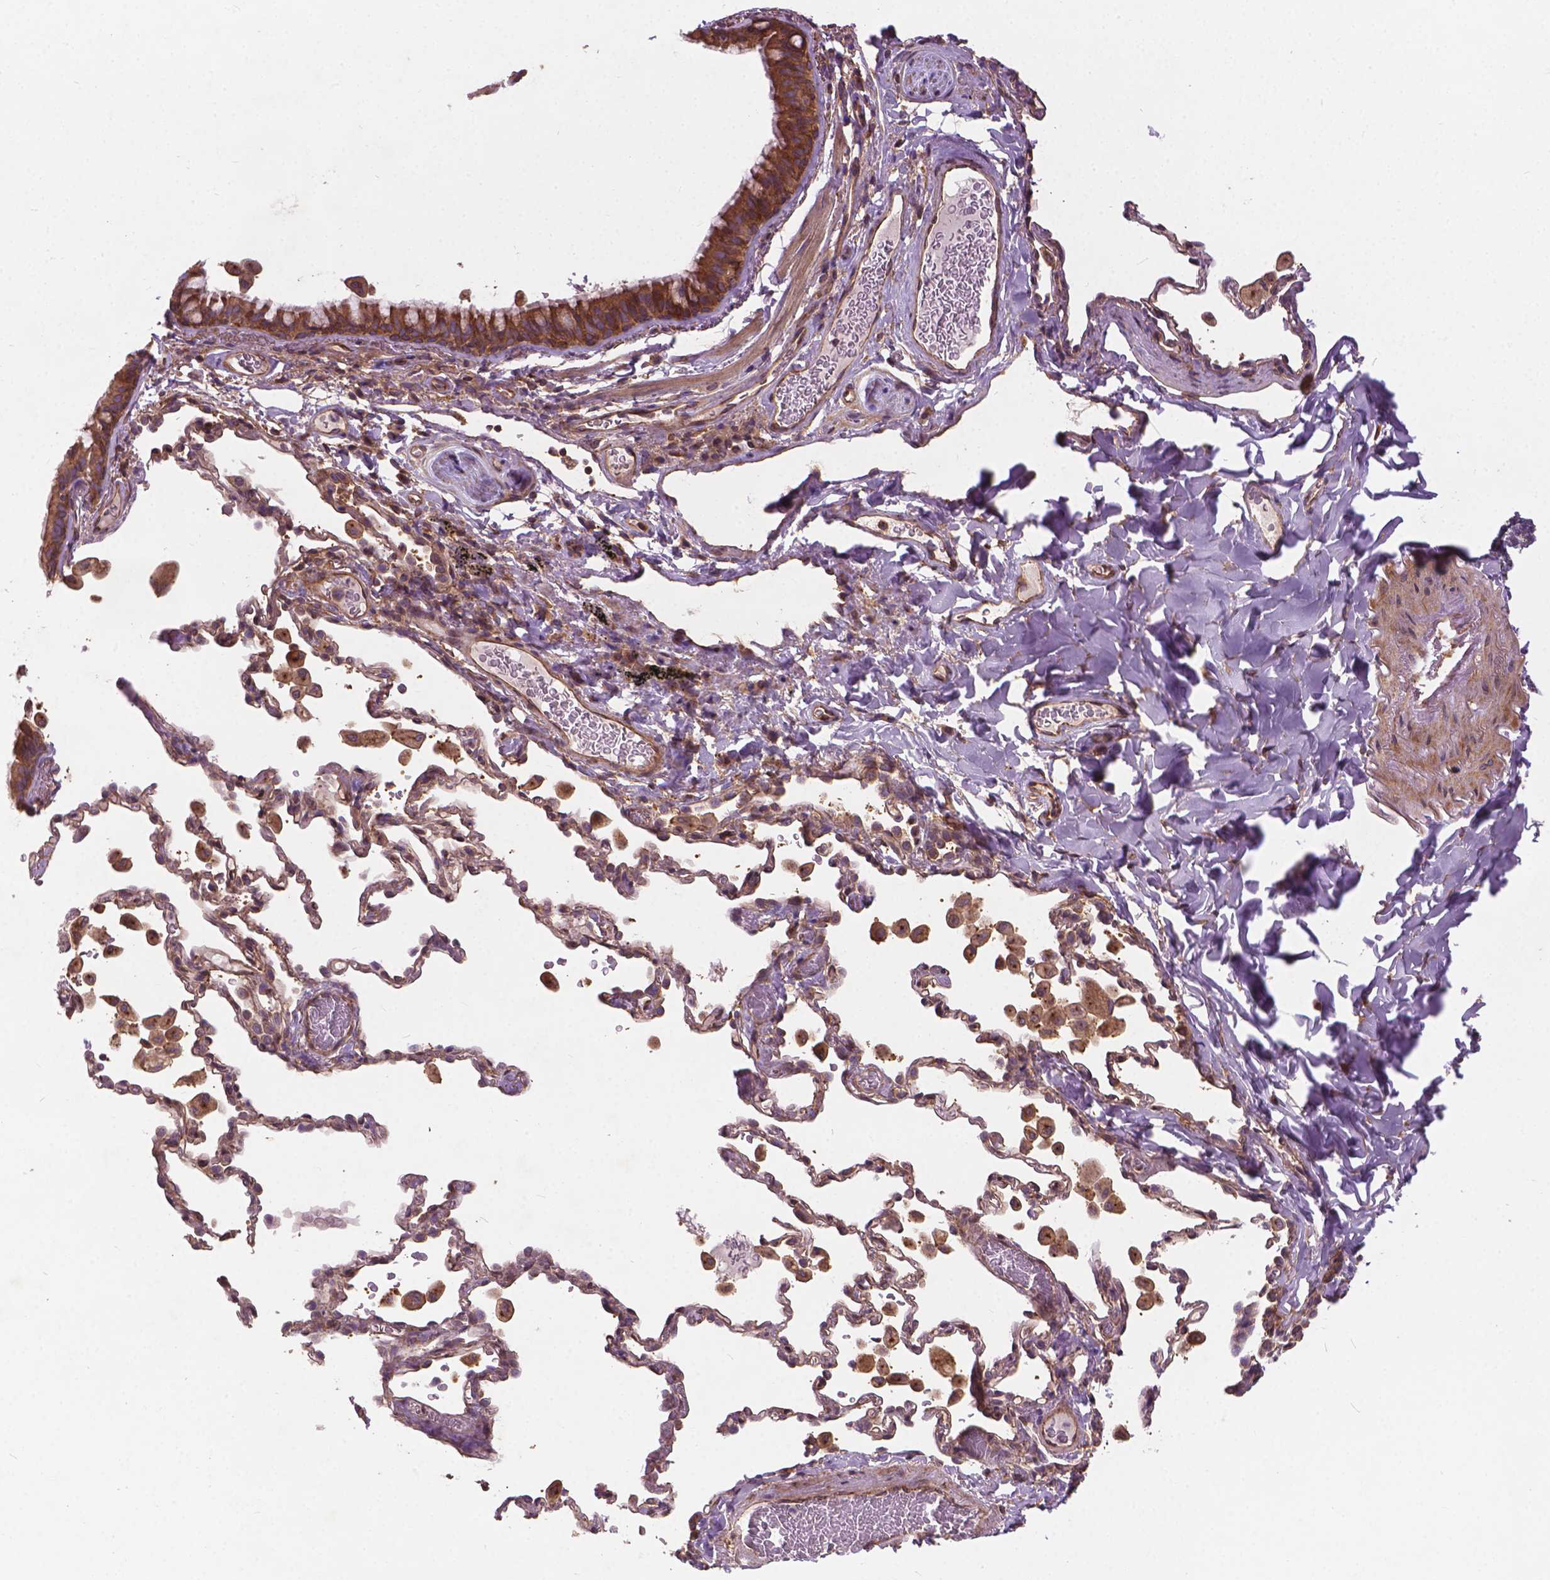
{"staining": {"intensity": "moderate", "quantity": ">75%", "location": "cytoplasmic/membranous"}, "tissue": "bronchus", "cell_type": "Respiratory epithelial cells", "image_type": "normal", "snomed": [{"axis": "morphology", "description": "Normal tissue, NOS"}, {"axis": "topography", "description": "Bronchus"}, {"axis": "topography", "description": "Lung"}], "caption": "Protein analysis of benign bronchus exhibits moderate cytoplasmic/membranous positivity in approximately >75% of respiratory epithelial cells. The protein is shown in brown color, while the nuclei are stained blue.", "gene": "MZT1", "patient": {"sex": "male", "age": 54}}